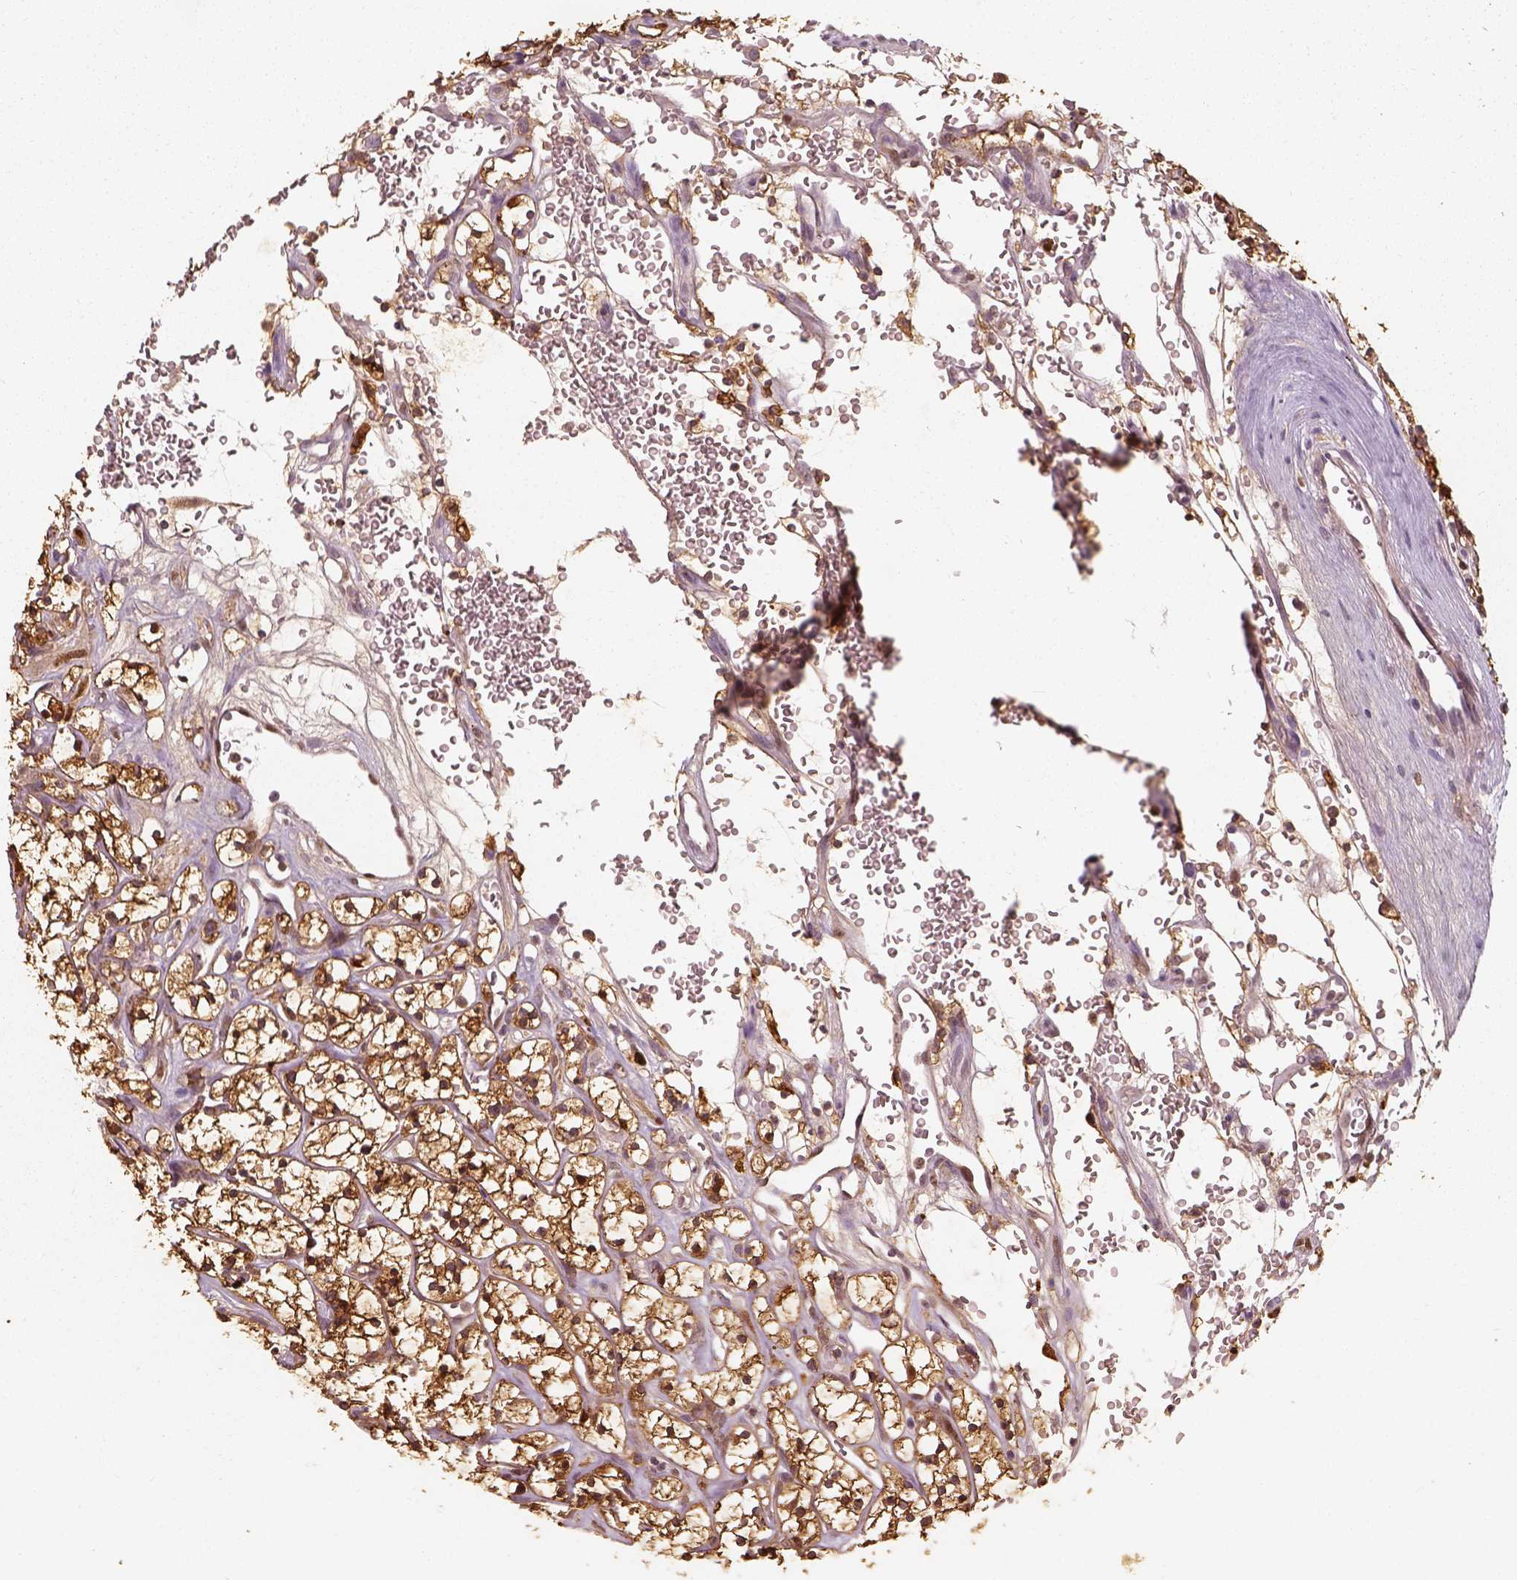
{"staining": {"intensity": "strong", "quantity": ">75%", "location": "cytoplasmic/membranous,nuclear"}, "tissue": "renal cancer", "cell_type": "Tumor cells", "image_type": "cancer", "snomed": [{"axis": "morphology", "description": "Adenocarcinoma, NOS"}, {"axis": "topography", "description": "Kidney"}], "caption": "Renal cancer stained with a protein marker exhibits strong staining in tumor cells.", "gene": "SQSTM1", "patient": {"sex": "female", "age": 64}}